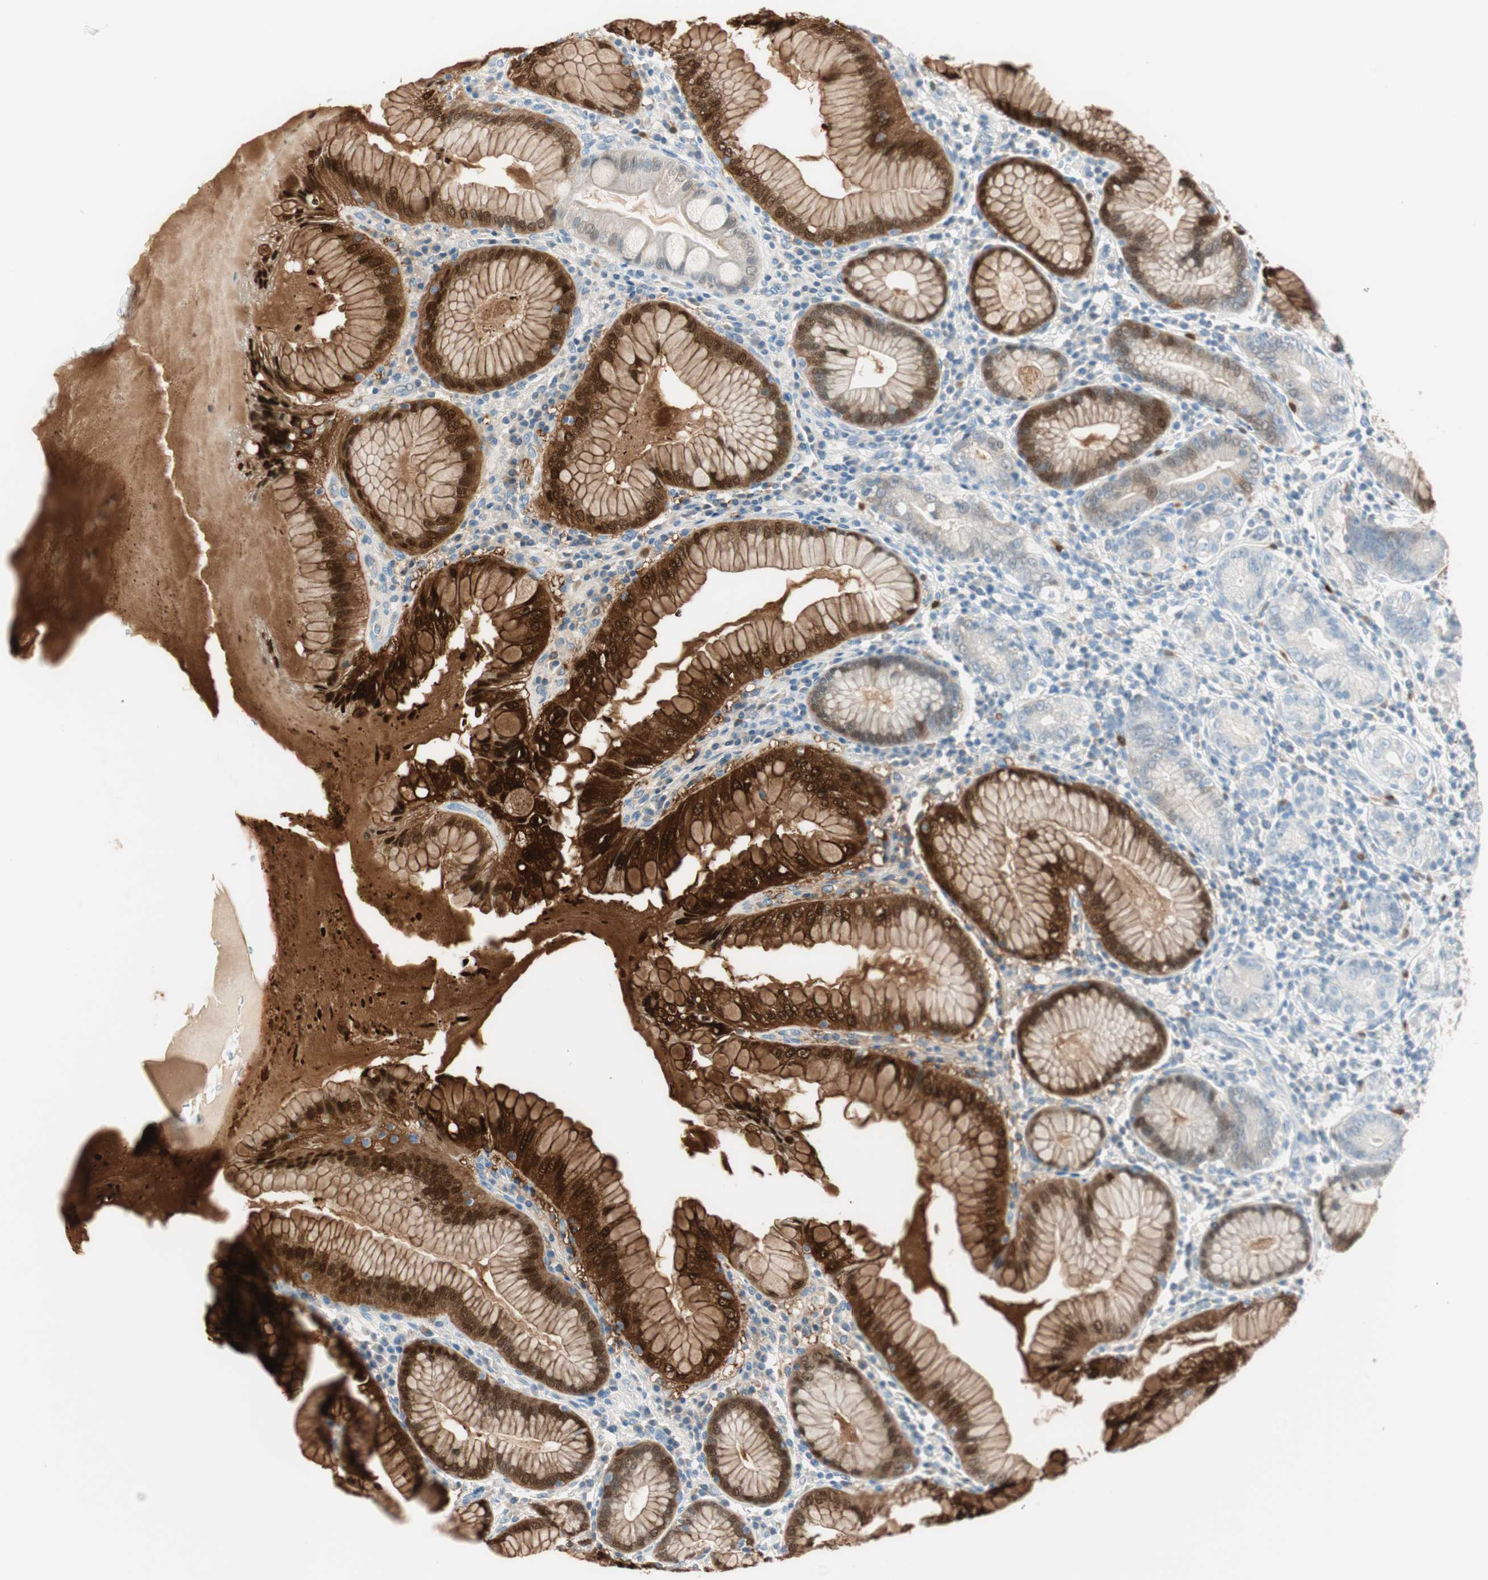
{"staining": {"intensity": "strong", "quantity": "25%-75%", "location": "cytoplasmic/membranous,nuclear"}, "tissue": "stomach", "cell_type": "Glandular cells", "image_type": "normal", "snomed": [{"axis": "morphology", "description": "Normal tissue, NOS"}, {"axis": "topography", "description": "Stomach, lower"}], "caption": "Glandular cells exhibit high levels of strong cytoplasmic/membranous,nuclear positivity in approximately 25%-75% of cells in unremarkable stomach. The staining was performed using DAB (3,3'-diaminobenzidine), with brown indicating positive protein expression. Nuclei are stained blue with hematoxylin.", "gene": "HPGD", "patient": {"sex": "female", "age": 76}}